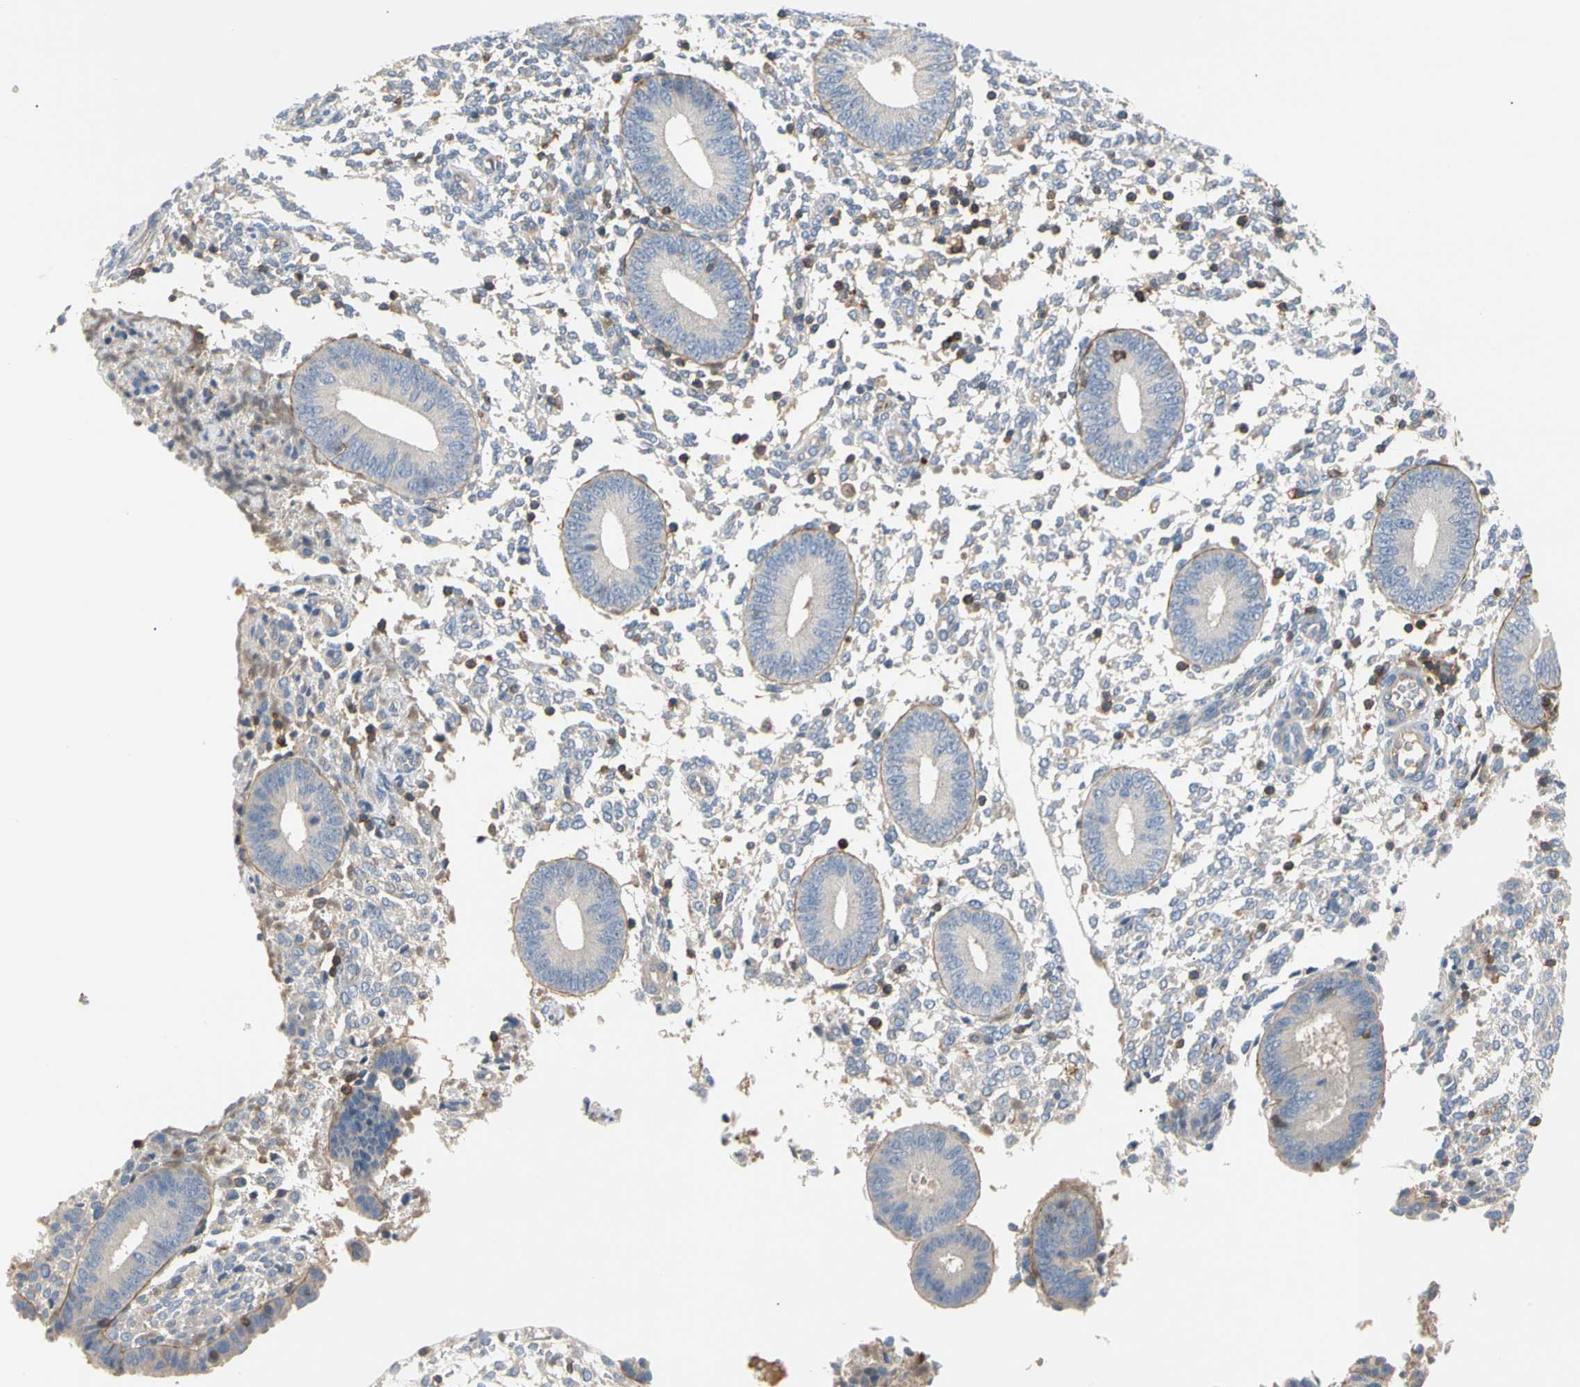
{"staining": {"intensity": "negative", "quantity": "none", "location": "none"}, "tissue": "endometrium", "cell_type": "Cells in endometrial stroma", "image_type": "normal", "snomed": [{"axis": "morphology", "description": "Normal tissue, NOS"}, {"axis": "topography", "description": "Endometrium"}], "caption": "DAB immunohistochemical staining of normal endometrium demonstrates no significant expression in cells in endometrial stroma. (DAB immunohistochemistry (IHC) visualized using brightfield microscopy, high magnification).", "gene": "TNFRSF18", "patient": {"sex": "female", "age": 35}}